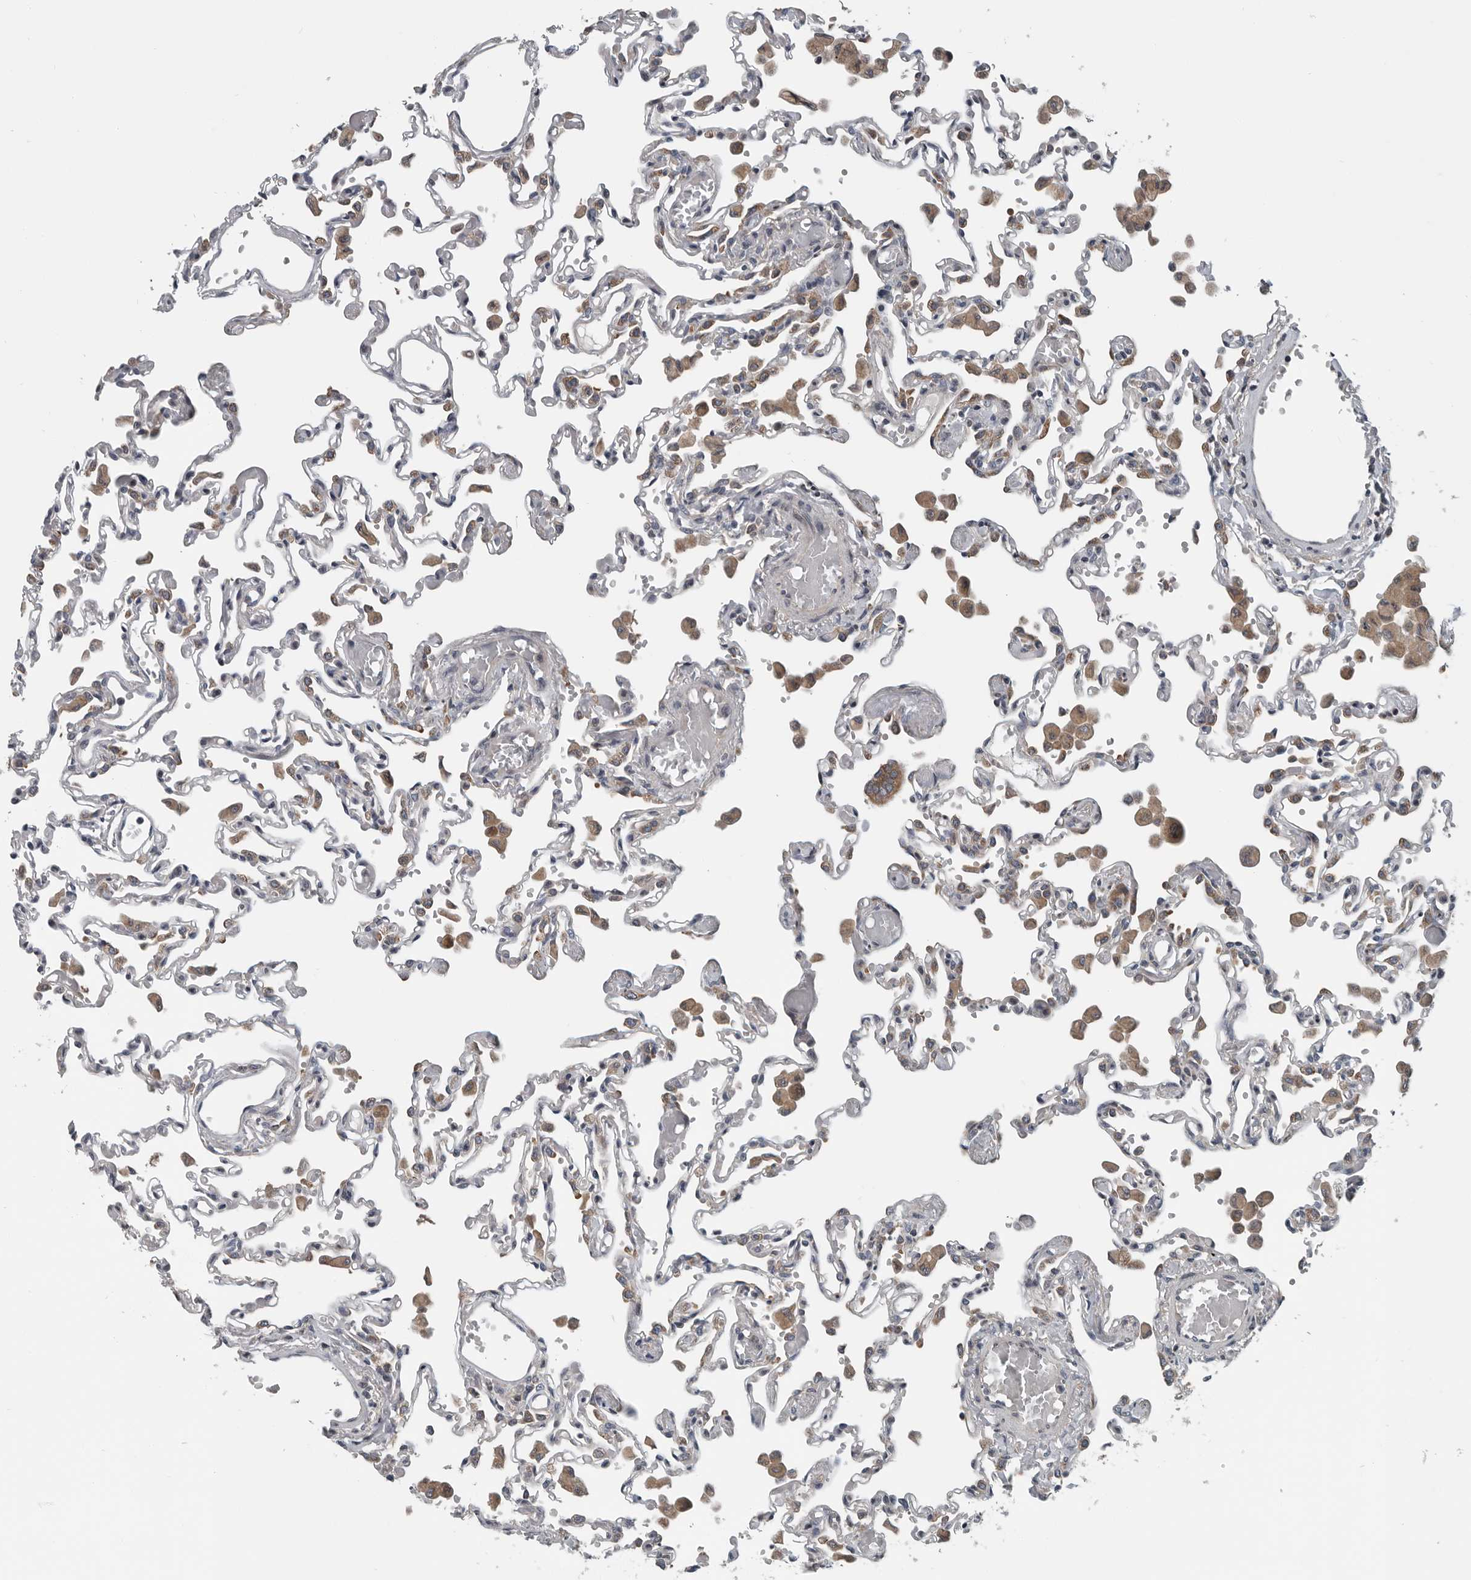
{"staining": {"intensity": "moderate", "quantity": "<25%", "location": "cytoplasmic/membranous"}, "tissue": "lung", "cell_type": "Alveolar cells", "image_type": "normal", "snomed": [{"axis": "morphology", "description": "Normal tissue, NOS"}, {"axis": "topography", "description": "Bronchus"}, {"axis": "topography", "description": "Lung"}], "caption": "This histopathology image demonstrates normal lung stained with immunohistochemistry to label a protein in brown. The cytoplasmic/membranous of alveolar cells show moderate positivity for the protein. Nuclei are counter-stained blue.", "gene": "TMEM199", "patient": {"sex": "female", "age": 49}}